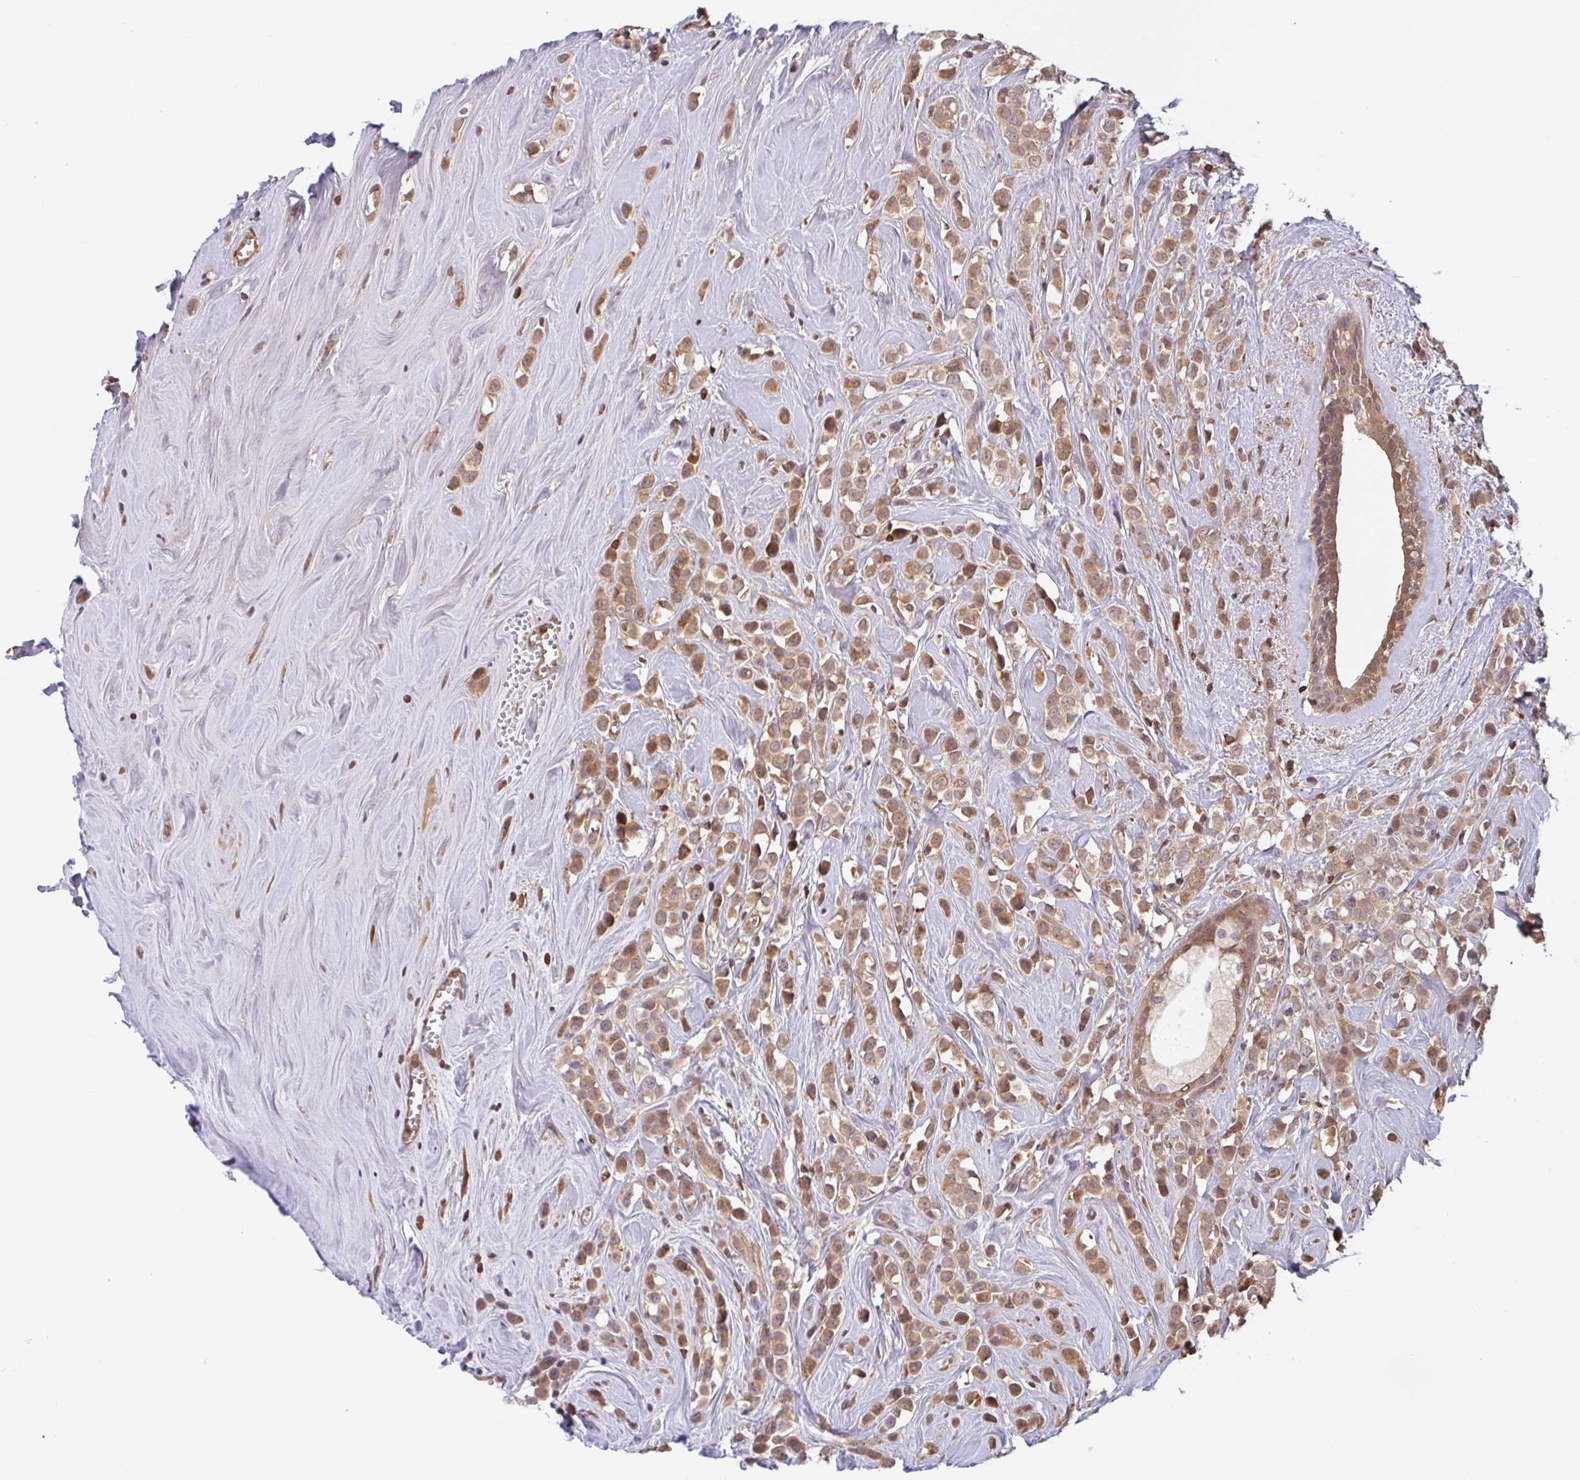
{"staining": {"intensity": "moderate", "quantity": ">75%", "location": "cytoplasmic/membranous,nuclear"}, "tissue": "breast cancer", "cell_type": "Tumor cells", "image_type": "cancer", "snomed": [{"axis": "morphology", "description": "Duct carcinoma"}, {"axis": "topography", "description": "Breast"}], "caption": "Breast cancer stained for a protein displays moderate cytoplasmic/membranous and nuclear positivity in tumor cells.", "gene": "OTOP2", "patient": {"sex": "female", "age": 80}}